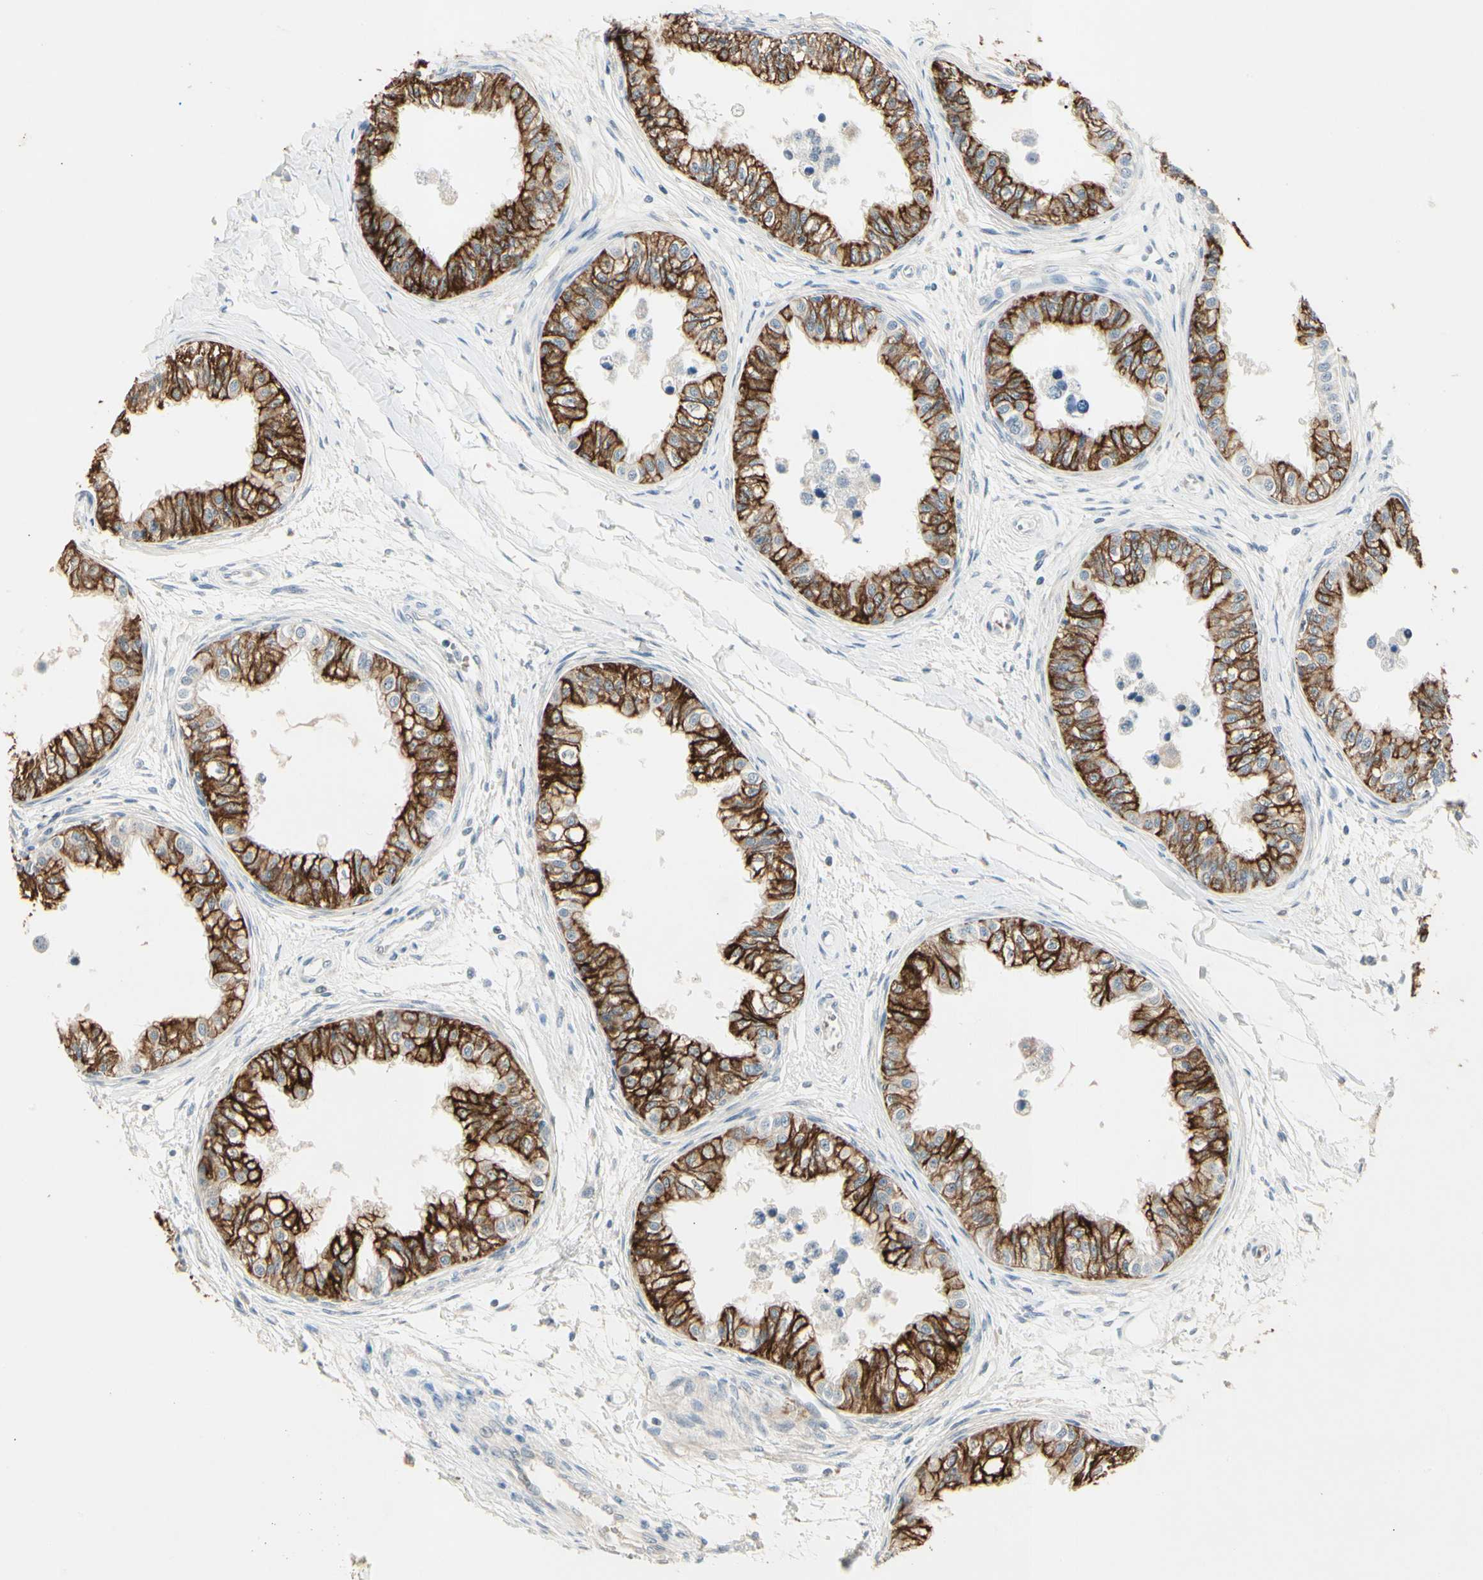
{"staining": {"intensity": "strong", "quantity": ">75%", "location": "cytoplasmic/membranous"}, "tissue": "epididymis", "cell_type": "Glandular cells", "image_type": "normal", "snomed": [{"axis": "morphology", "description": "Normal tissue, NOS"}, {"axis": "morphology", "description": "Adenocarcinoma, metastatic, NOS"}, {"axis": "topography", "description": "Testis"}, {"axis": "topography", "description": "Epididymis"}], "caption": "Glandular cells show high levels of strong cytoplasmic/membranous staining in approximately >75% of cells in benign epididymis.", "gene": "SKIL", "patient": {"sex": "male", "age": 26}}